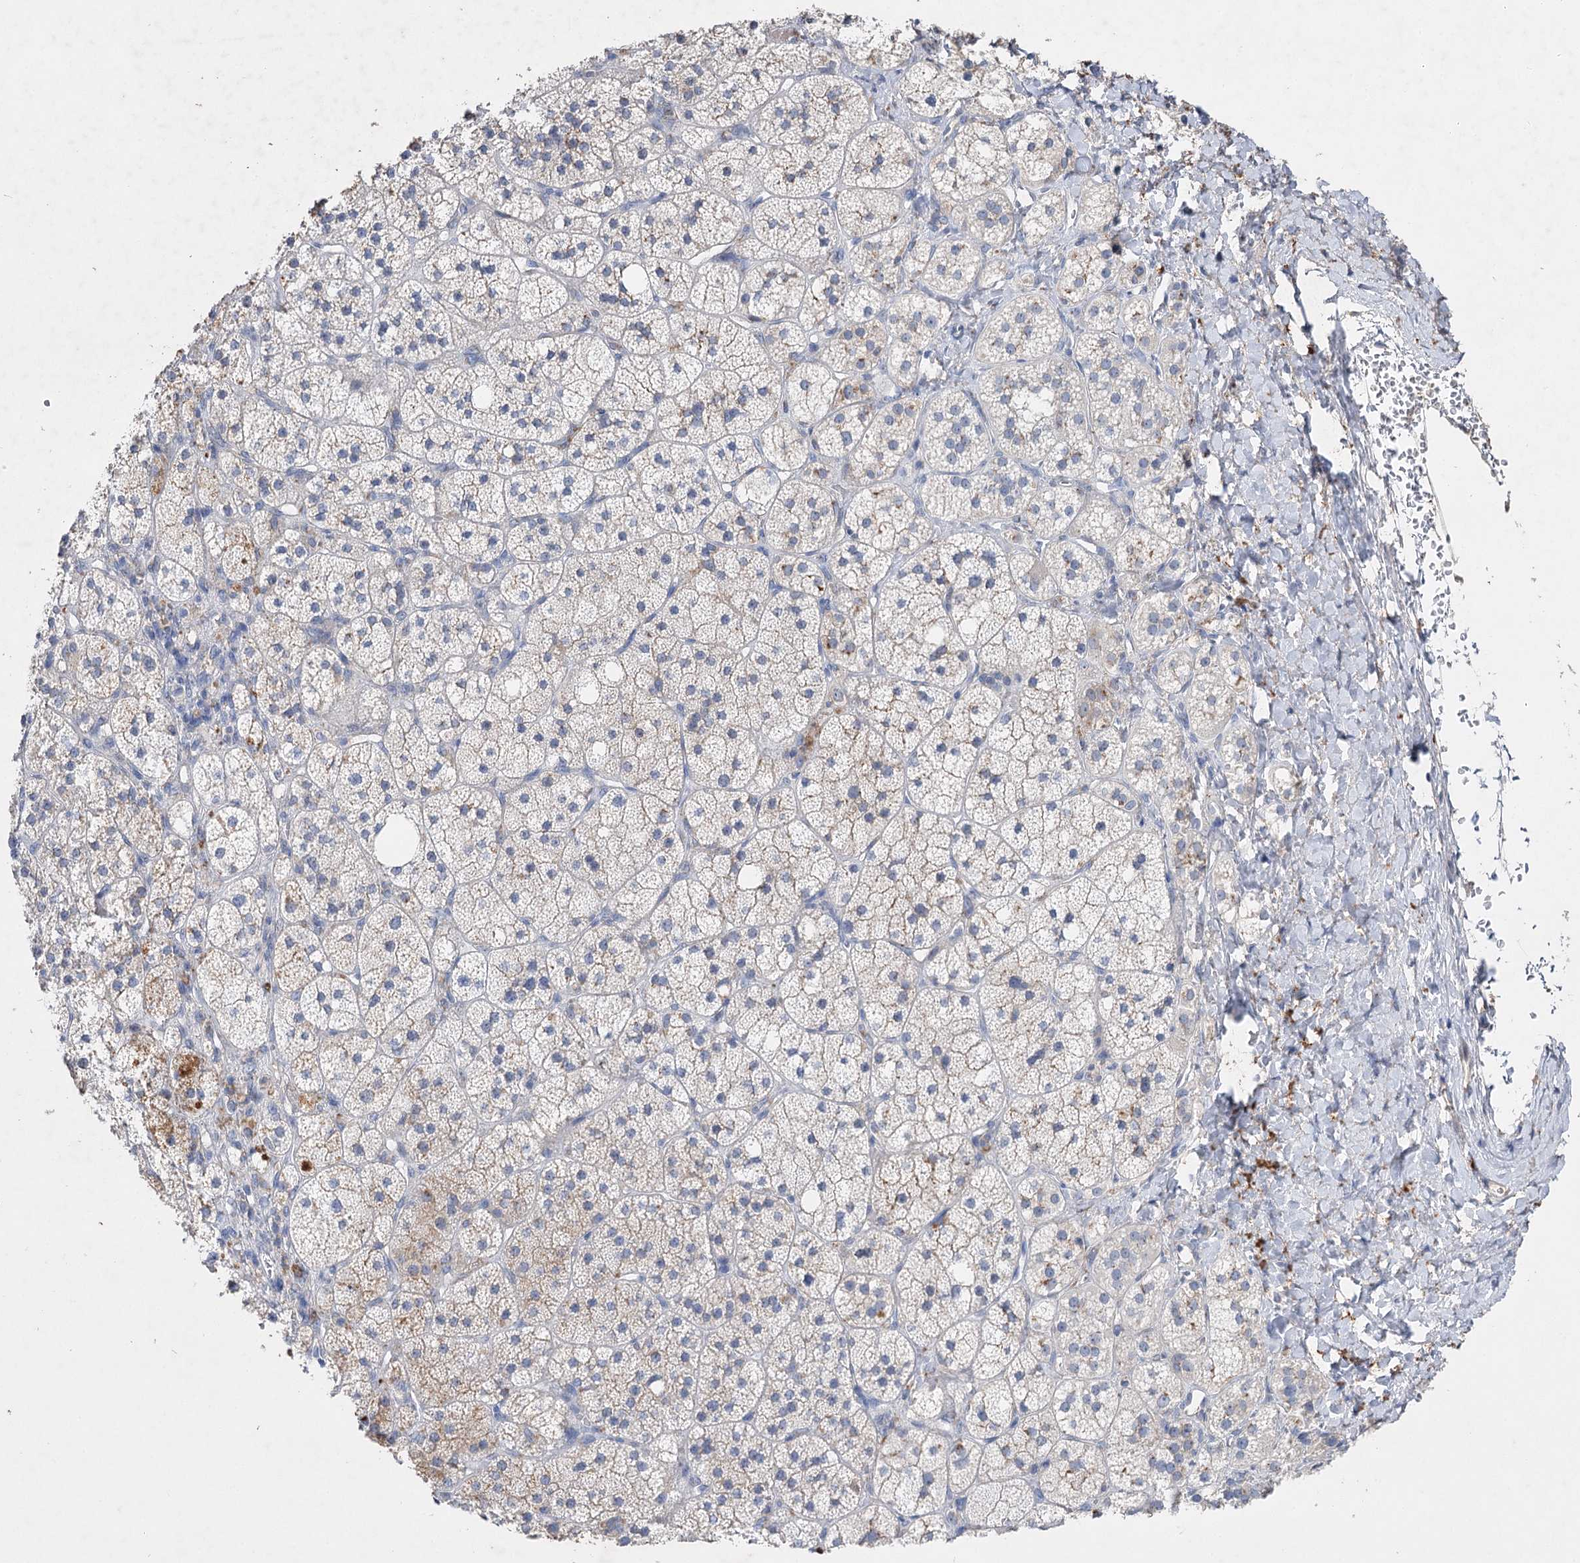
{"staining": {"intensity": "moderate", "quantity": "<25%", "location": "cytoplasmic/membranous"}, "tissue": "adrenal gland", "cell_type": "Glandular cells", "image_type": "normal", "snomed": [{"axis": "morphology", "description": "Normal tissue, NOS"}, {"axis": "topography", "description": "Adrenal gland"}], "caption": "The photomicrograph exhibits immunohistochemical staining of unremarkable adrenal gland. There is moderate cytoplasmic/membranous expression is appreciated in approximately <25% of glandular cells. Immunohistochemistry stains the protein in brown and the nuclei are stained blue.", "gene": "IL1RAP", "patient": {"sex": "male", "age": 61}}